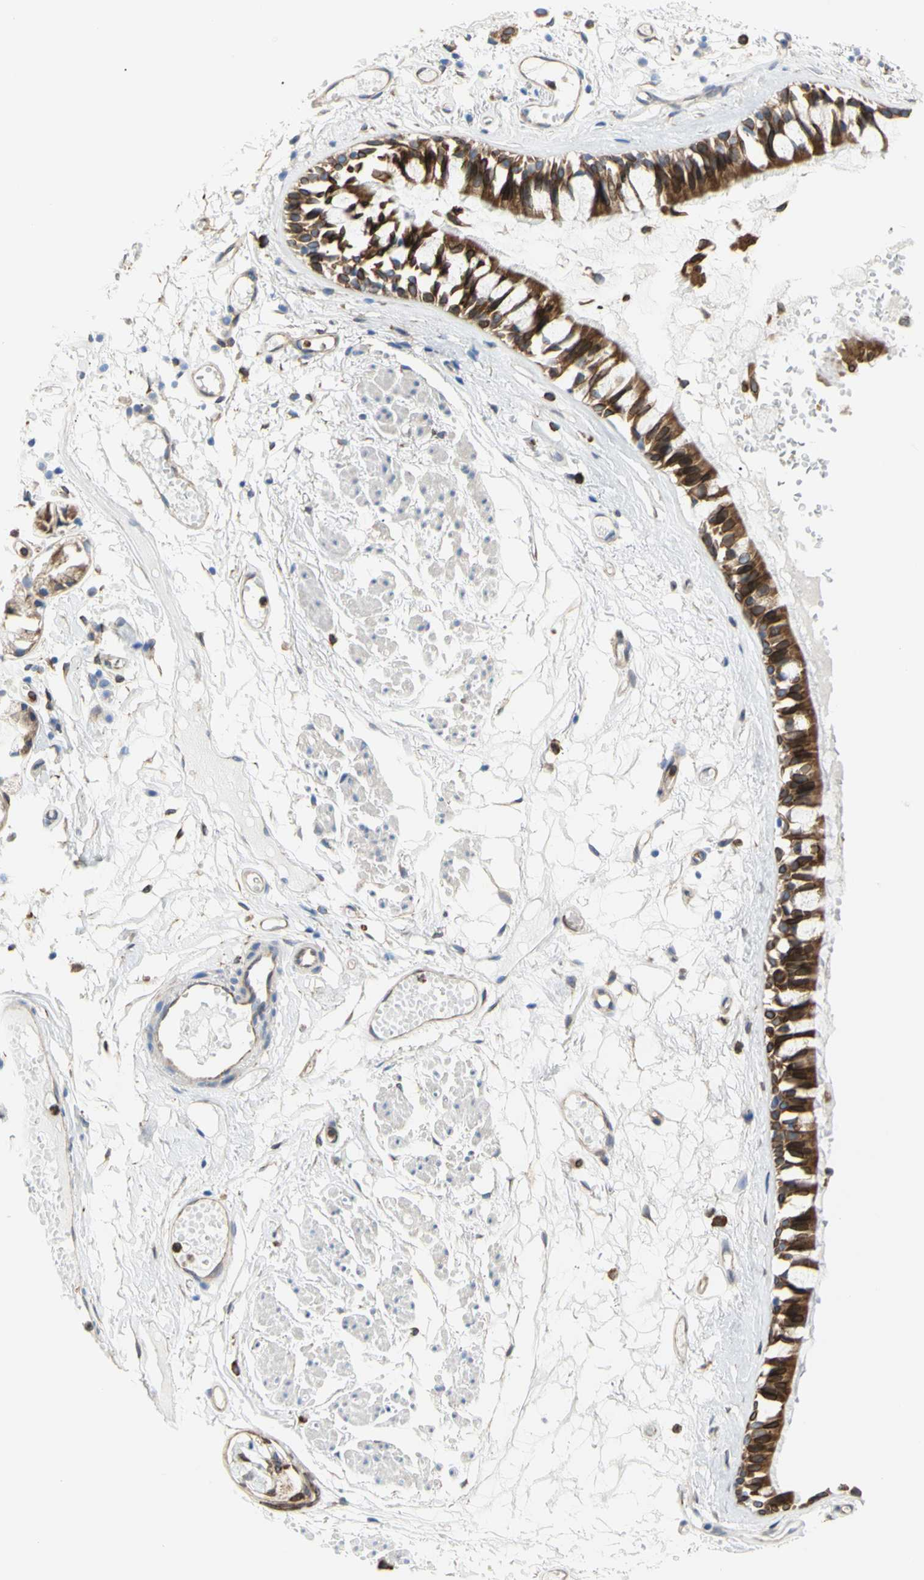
{"staining": {"intensity": "strong", "quantity": ">75%", "location": "cytoplasmic/membranous,nuclear"}, "tissue": "bronchus", "cell_type": "Respiratory epithelial cells", "image_type": "normal", "snomed": [{"axis": "morphology", "description": "Normal tissue, NOS"}, {"axis": "morphology", "description": "Inflammation, NOS"}, {"axis": "topography", "description": "Cartilage tissue"}, {"axis": "topography", "description": "Lung"}], "caption": "About >75% of respiratory epithelial cells in benign human bronchus show strong cytoplasmic/membranous,nuclear protein staining as visualized by brown immunohistochemical staining.", "gene": "ERLIN1", "patient": {"sex": "male", "age": 71}}